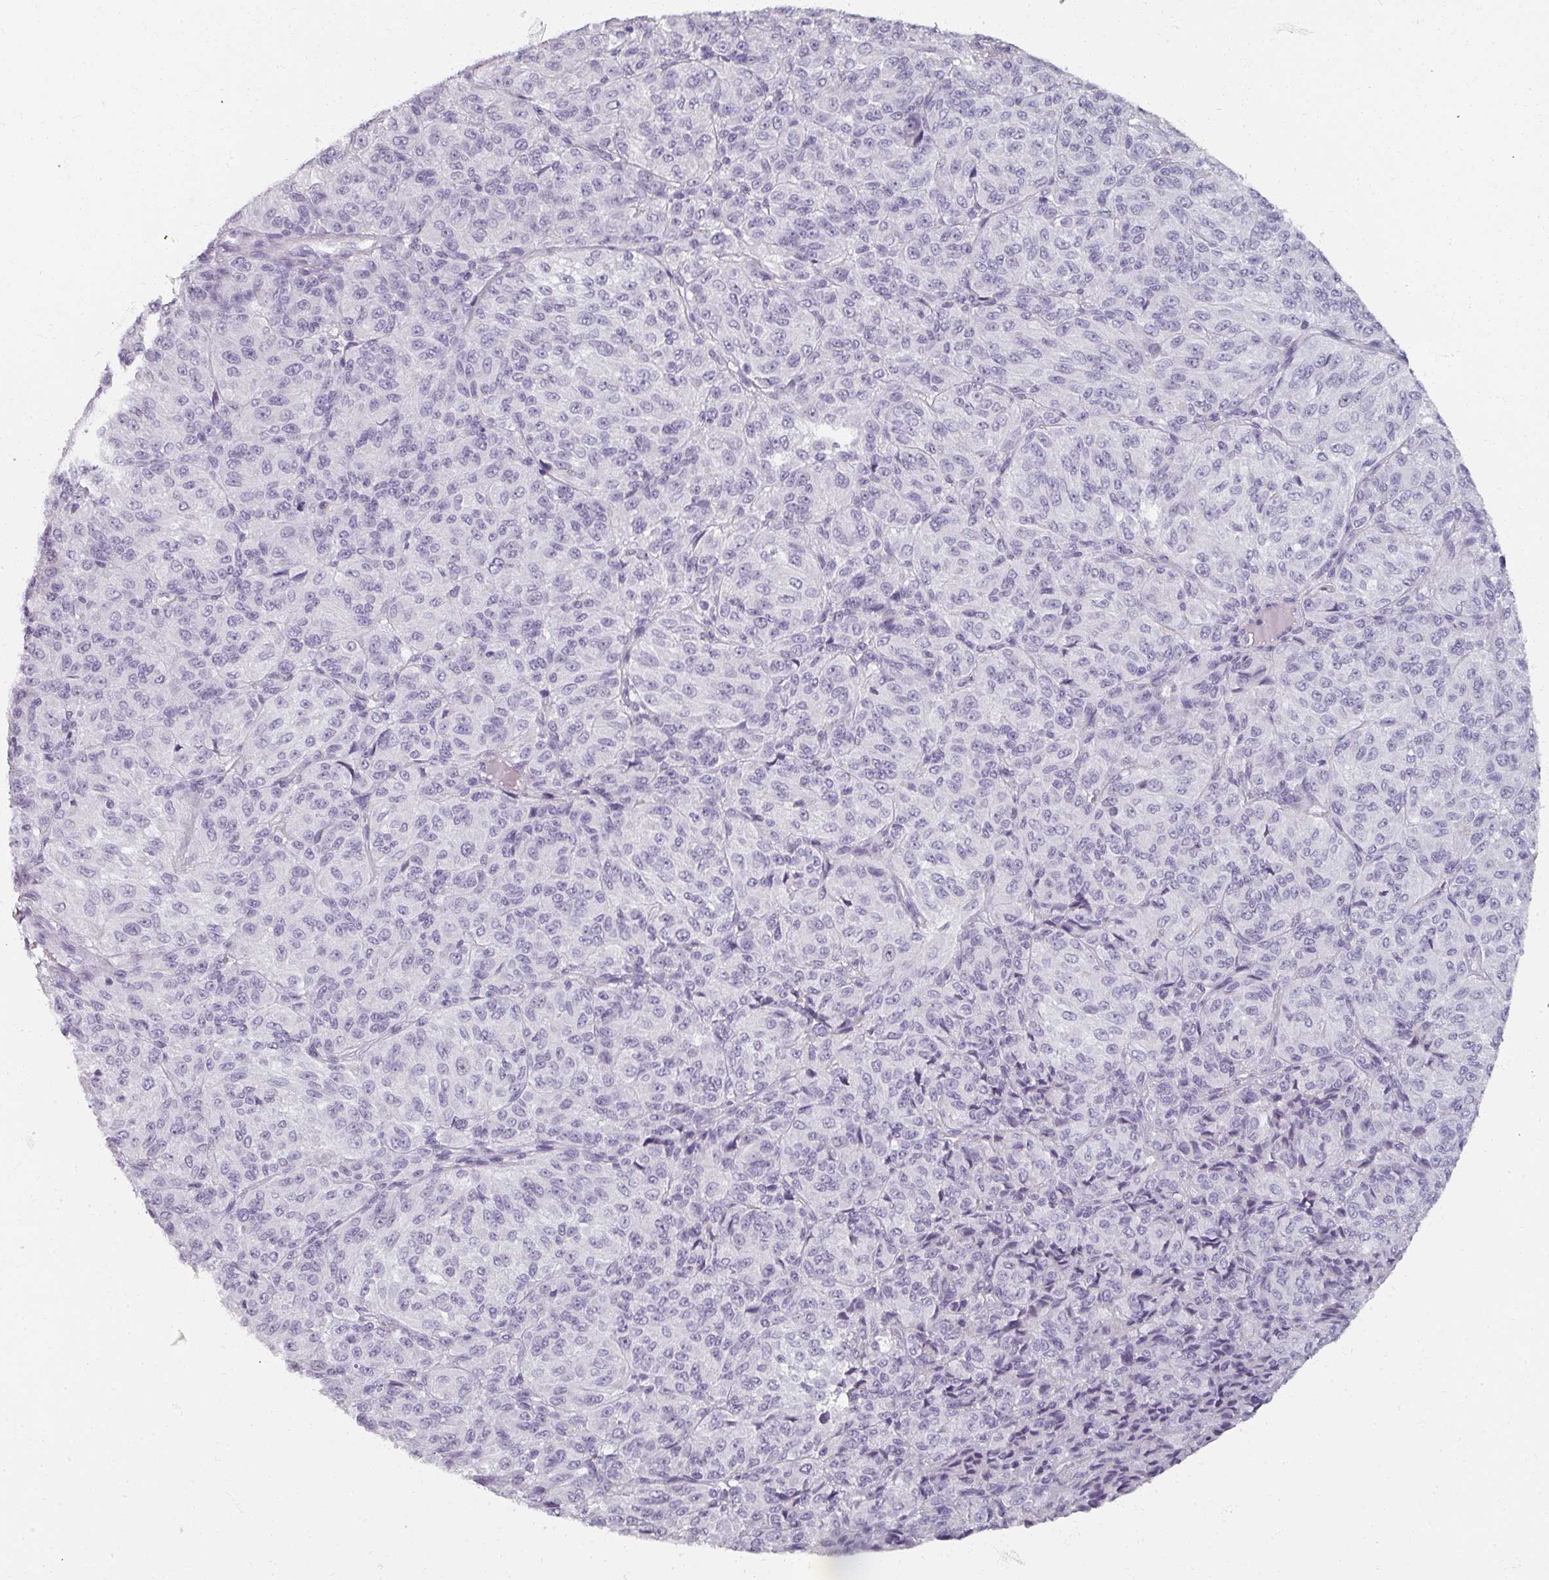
{"staining": {"intensity": "negative", "quantity": "none", "location": "none"}, "tissue": "melanoma", "cell_type": "Tumor cells", "image_type": "cancer", "snomed": [{"axis": "morphology", "description": "Malignant melanoma, Metastatic site"}, {"axis": "topography", "description": "Brain"}], "caption": "An IHC micrograph of melanoma is shown. There is no staining in tumor cells of melanoma. The staining is performed using DAB (3,3'-diaminobenzidine) brown chromogen with nuclei counter-stained in using hematoxylin.", "gene": "REG3G", "patient": {"sex": "female", "age": 56}}